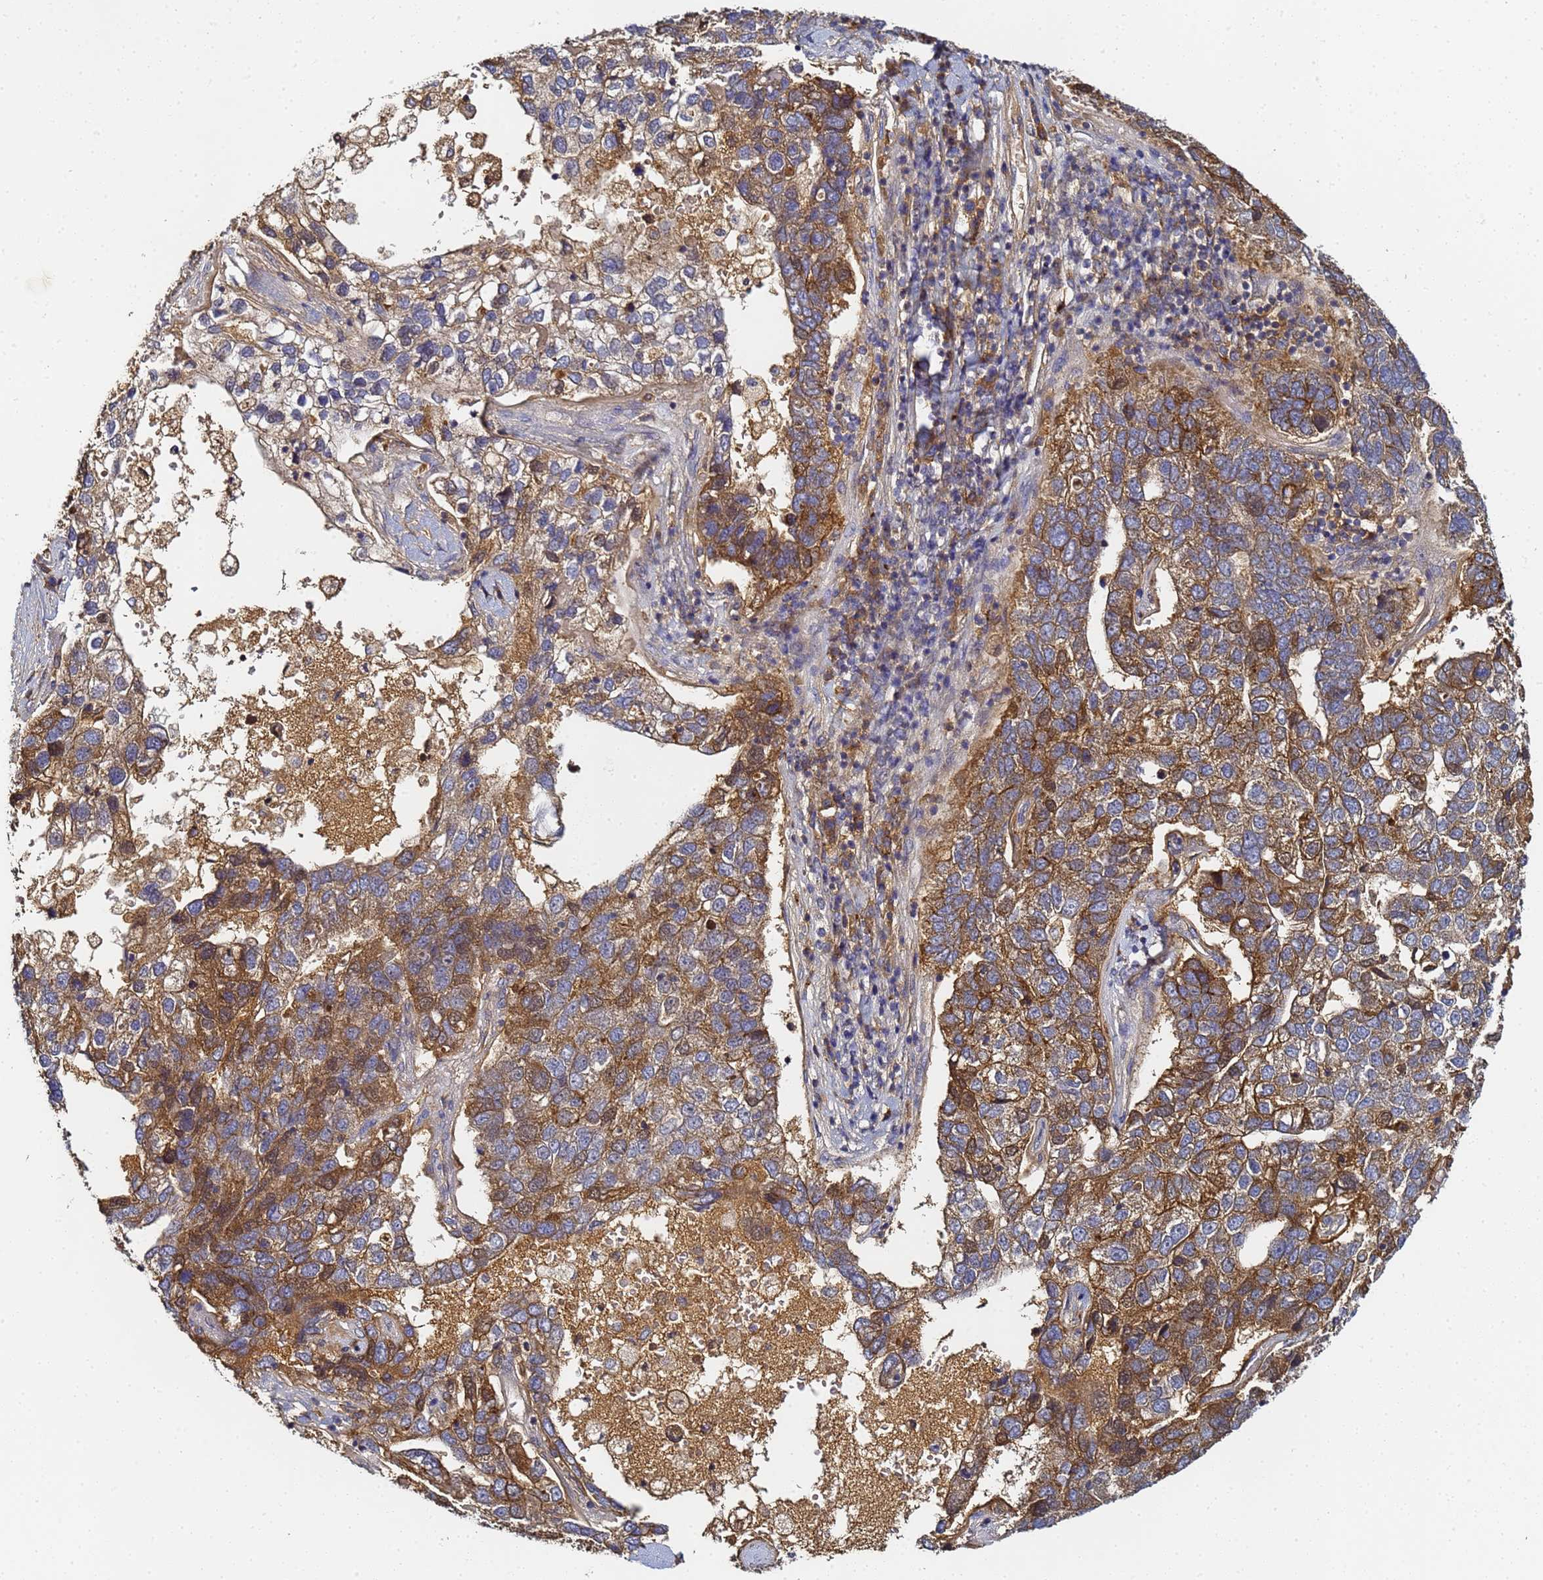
{"staining": {"intensity": "moderate", "quantity": ">75%", "location": "cytoplasmic/membranous"}, "tissue": "pancreatic cancer", "cell_type": "Tumor cells", "image_type": "cancer", "snomed": [{"axis": "morphology", "description": "Adenocarcinoma, NOS"}, {"axis": "topography", "description": "Pancreas"}], "caption": "High-power microscopy captured an IHC histopathology image of pancreatic adenocarcinoma, revealing moderate cytoplasmic/membranous expression in approximately >75% of tumor cells. (DAB (3,3'-diaminobenzidine) IHC, brown staining for protein, blue staining for nuclei).", "gene": "LRRC69", "patient": {"sex": "female", "age": 61}}